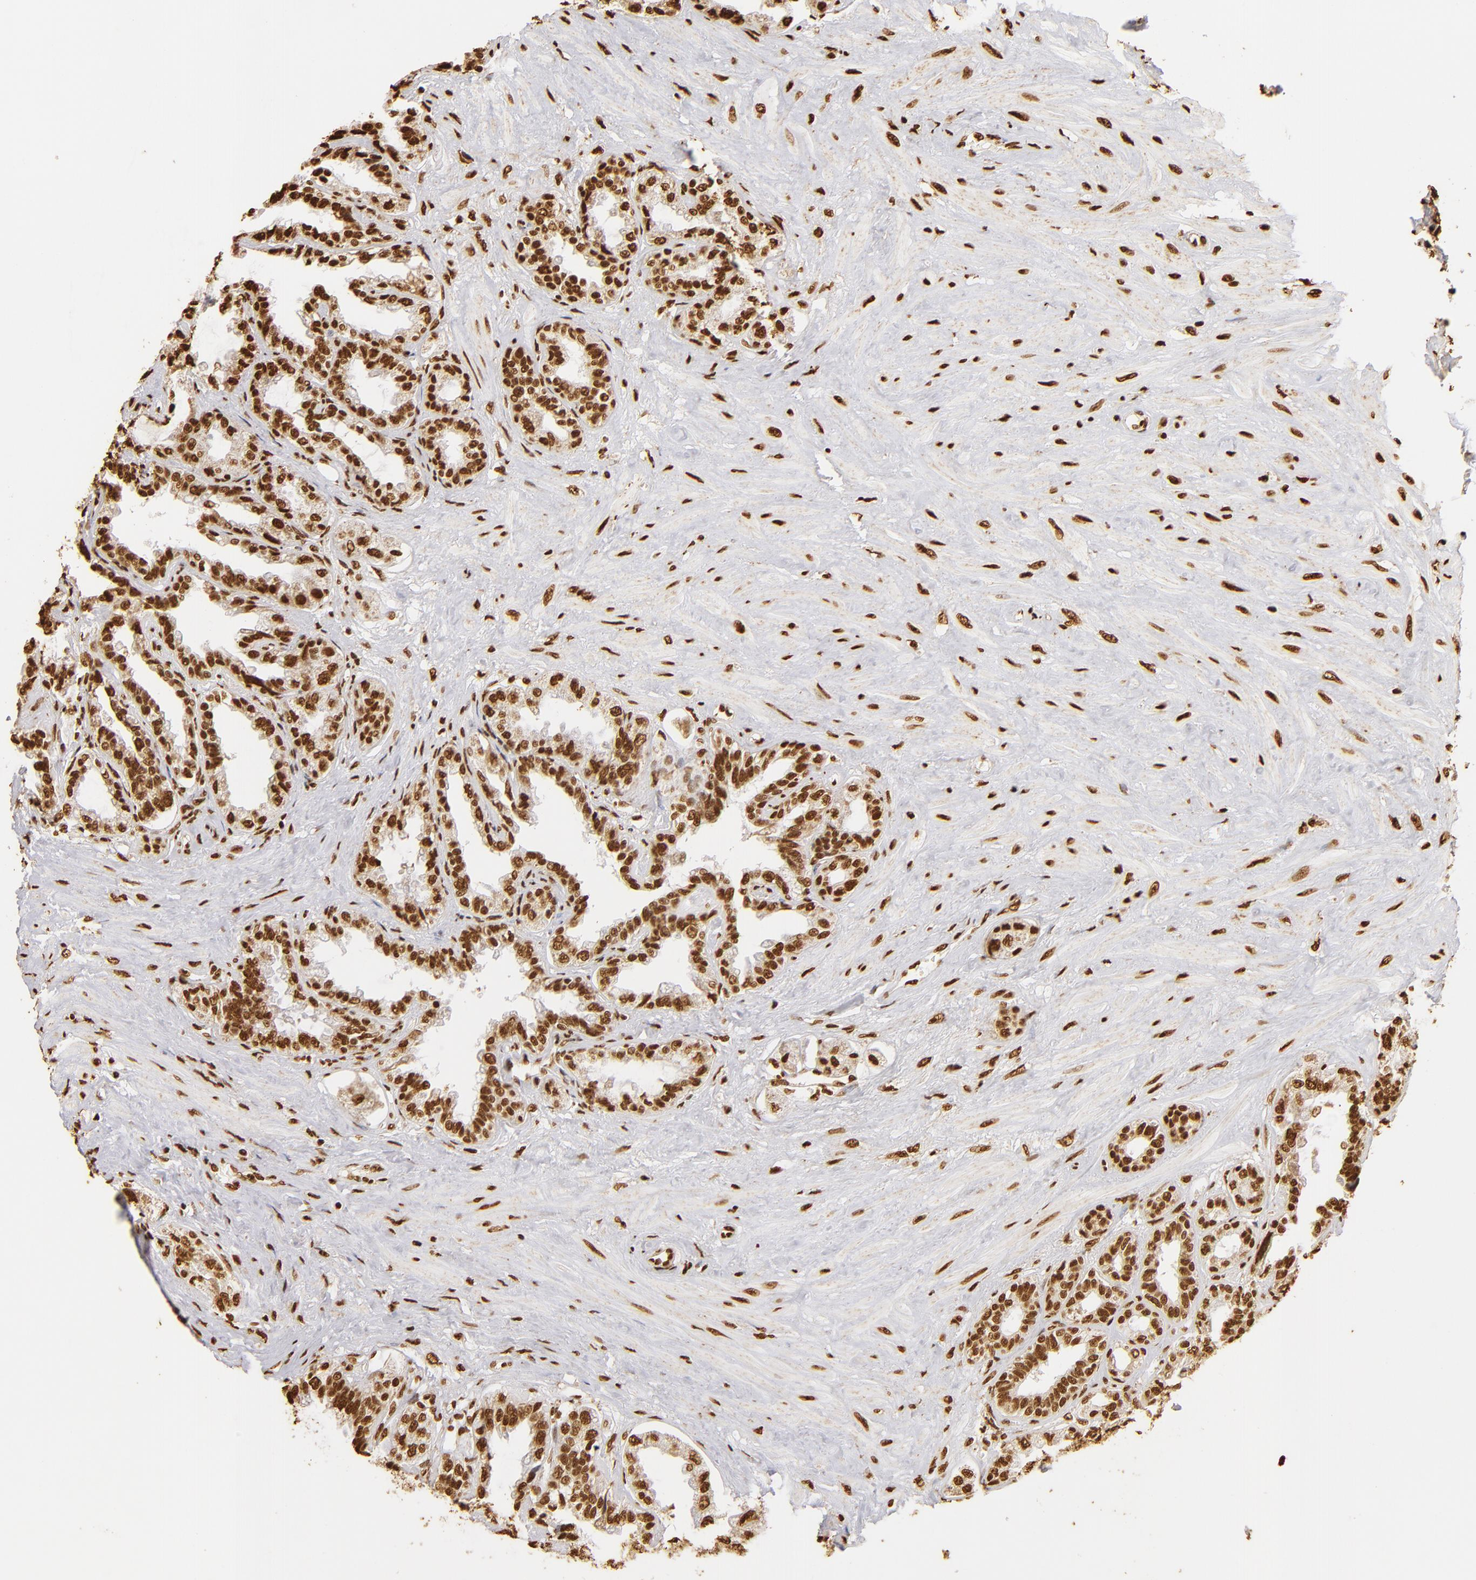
{"staining": {"intensity": "strong", "quantity": ">75%", "location": "nuclear"}, "tissue": "seminal vesicle", "cell_type": "Glandular cells", "image_type": "normal", "snomed": [{"axis": "morphology", "description": "Normal tissue, NOS"}, {"axis": "morphology", "description": "Inflammation, NOS"}, {"axis": "topography", "description": "Urinary bladder"}, {"axis": "topography", "description": "Prostate"}, {"axis": "topography", "description": "Seminal veicle"}], "caption": "Immunohistochemical staining of benign seminal vesicle displays >75% levels of strong nuclear protein positivity in approximately >75% of glandular cells.", "gene": "ILF3", "patient": {"sex": "male", "age": 82}}